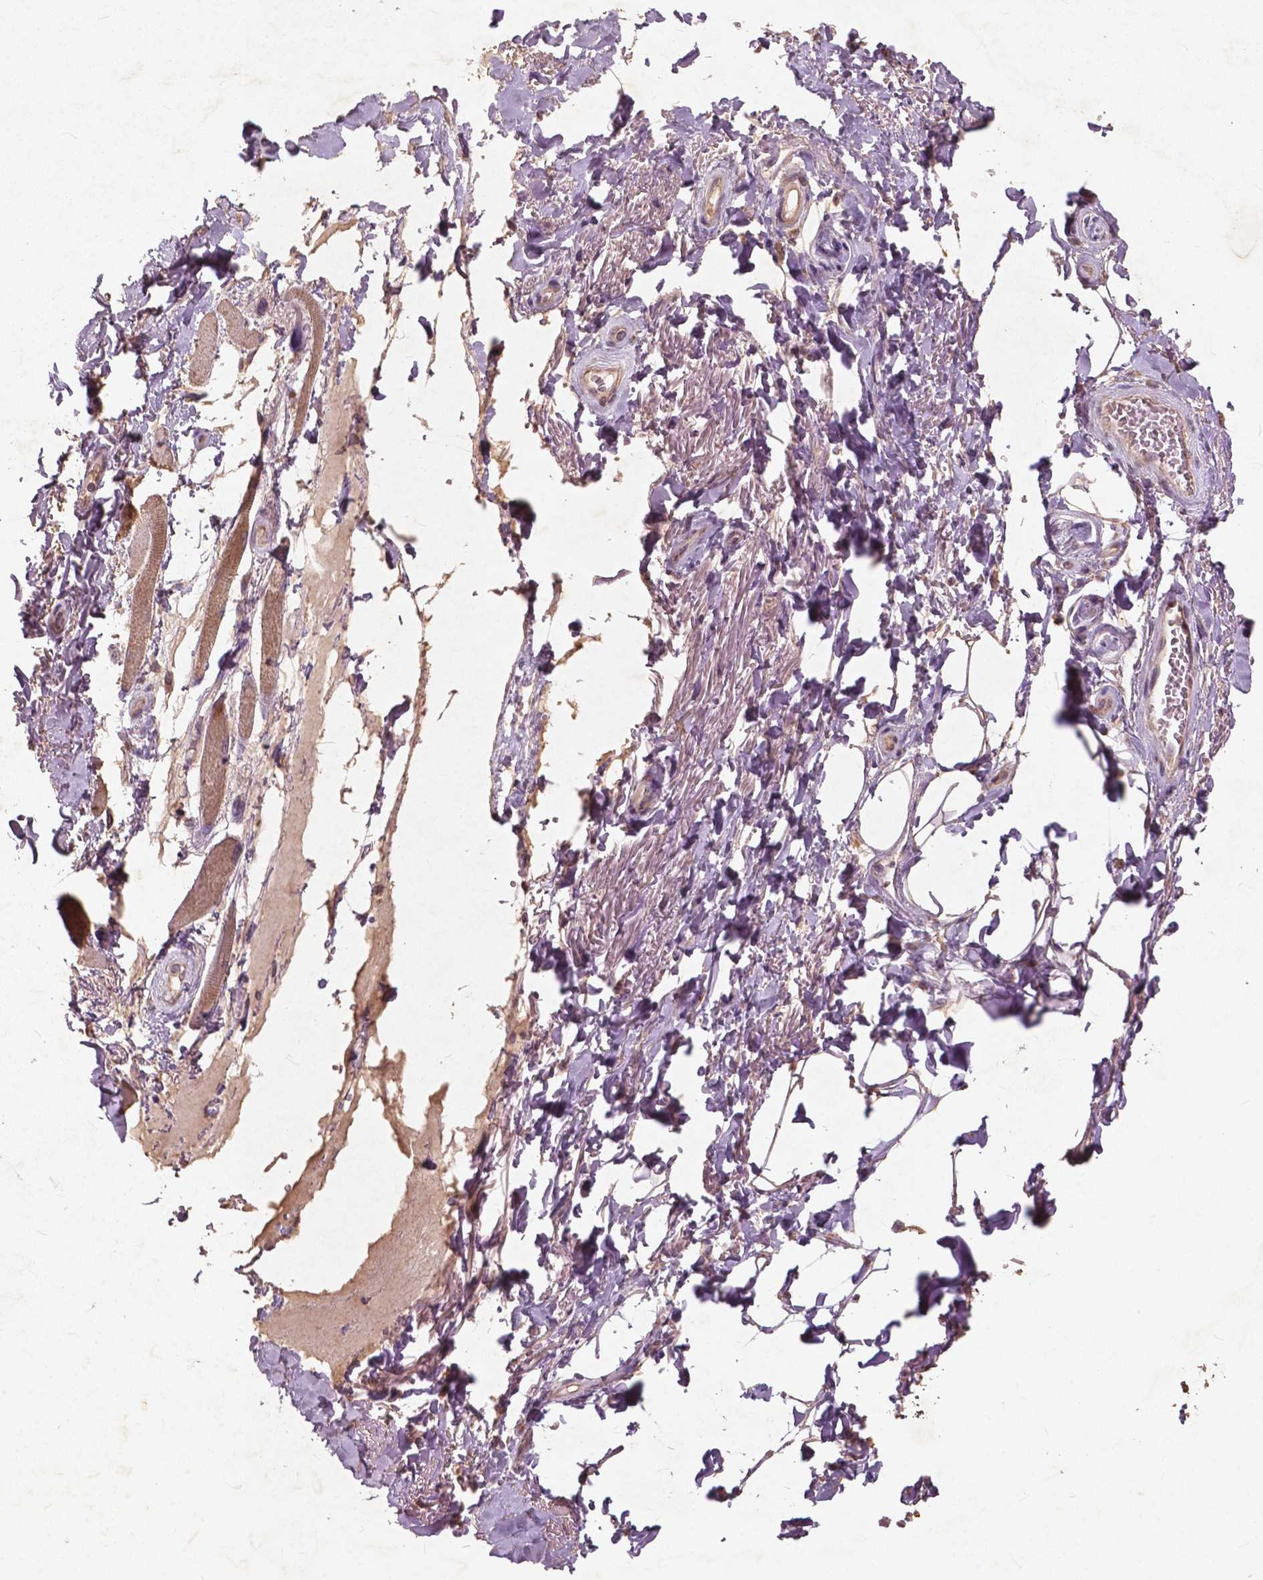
{"staining": {"intensity": "moderate", "quantity": "25%-75%", "location": "nuclear"}, "tissue": "skeletal muscle", "cell_type": "Myocytes", "image_type": "normal", "snomed": [{"axis": "morphology", "description": "Normal tissue, NOS"}, {"axis": "topography", "description": "Skeletal muscle"}, {"axis": "topography", "description": "Anal"}, {"axis": "topography", "description": "Peripheral nerve tissue"}], "caption": "Immunohistochemistry (IHC) micrograph of benign human skeletal muscle stained for a protein (brown), which reveals medium levels of moderate nuclear staining in approximately 25%-75% of myocytes.", "gene": "ST6GALNAC5", "patient": {"sex": "male", "age": 53}}